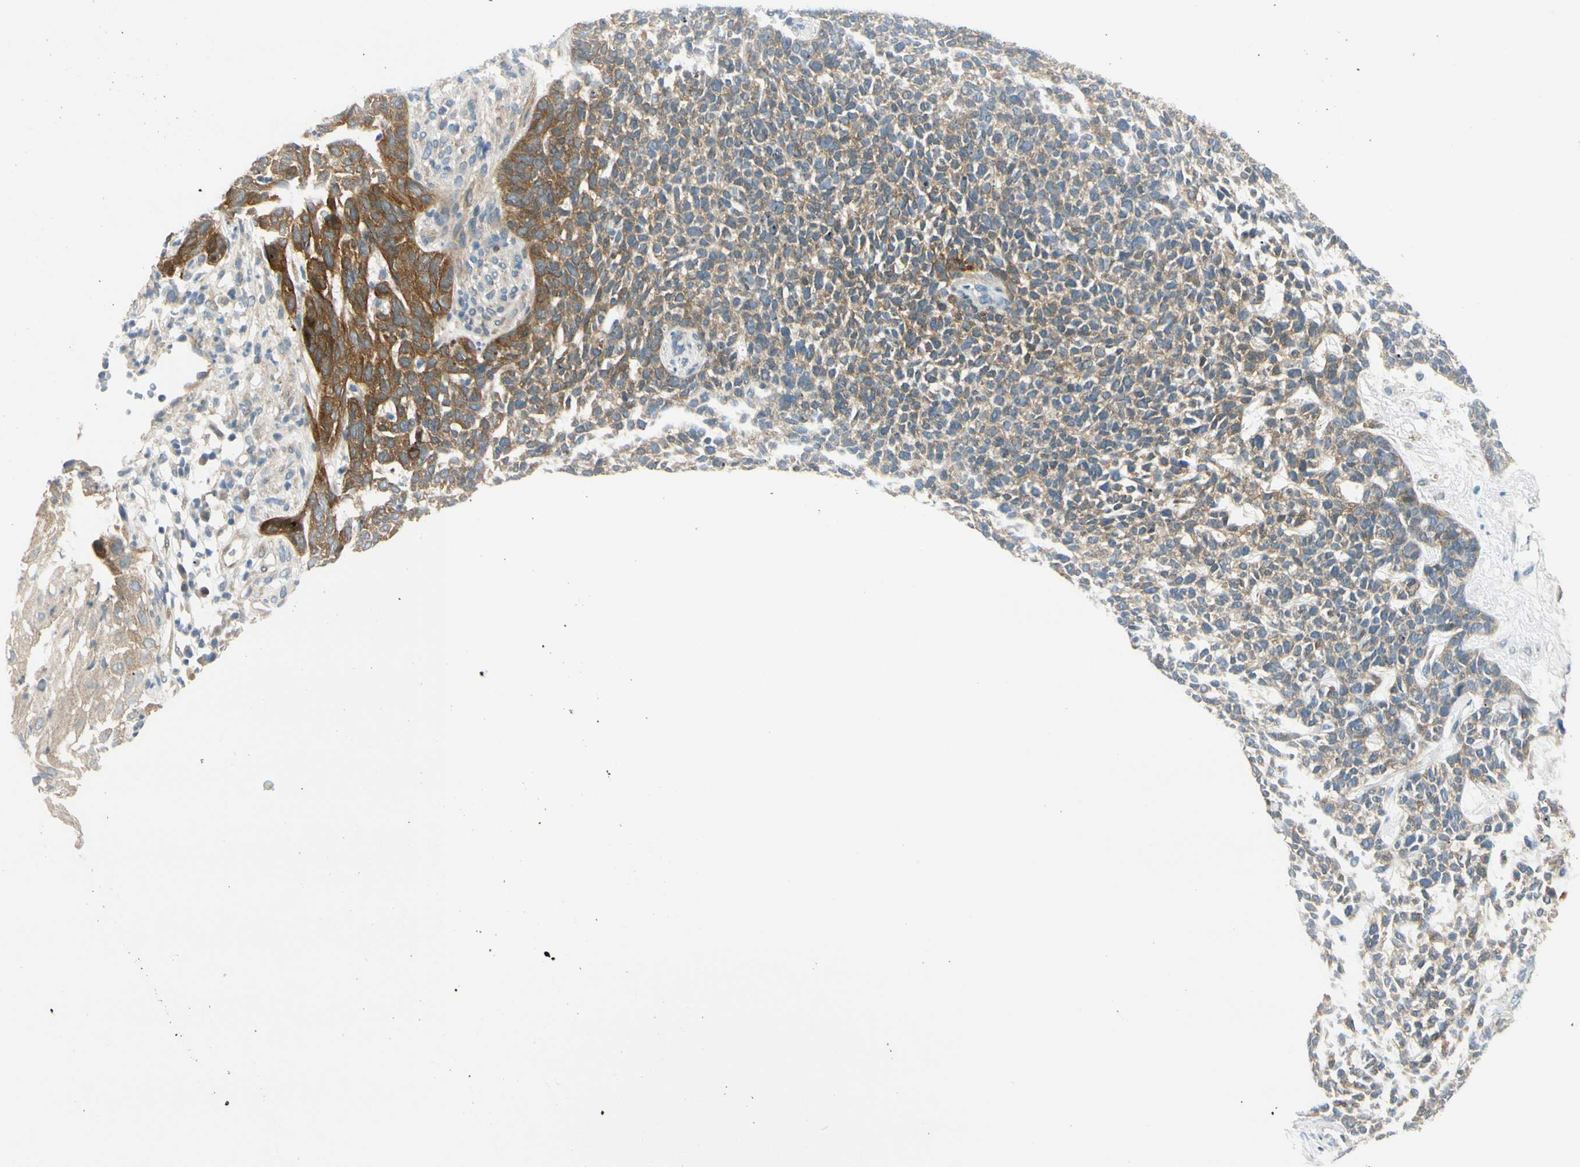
{"staining": {"intensity": "moderate", "quantity": "<25%", "location": "cytoplasmic/membranous"}, "tissue": "skin cancer", "cell_type": "Tumor cells", "image_type": "cancer", "snomed": [{"axis": "morphology", "description": "Basal cell carcinoma"}, {"axis": "topography", "description": "Skin"}], "caption": "IHC of human skin basal cell carcinoma displays low levels of moderate cytoplasmic/membranous expression in approximately <25% of tumor cells. (Stains: DAB in brown, nuclei in blue, Microscopy: brightfield microscopy at high magnification).", "gene": "FHL2", "patient": {"sex": "female", "age": 84}}